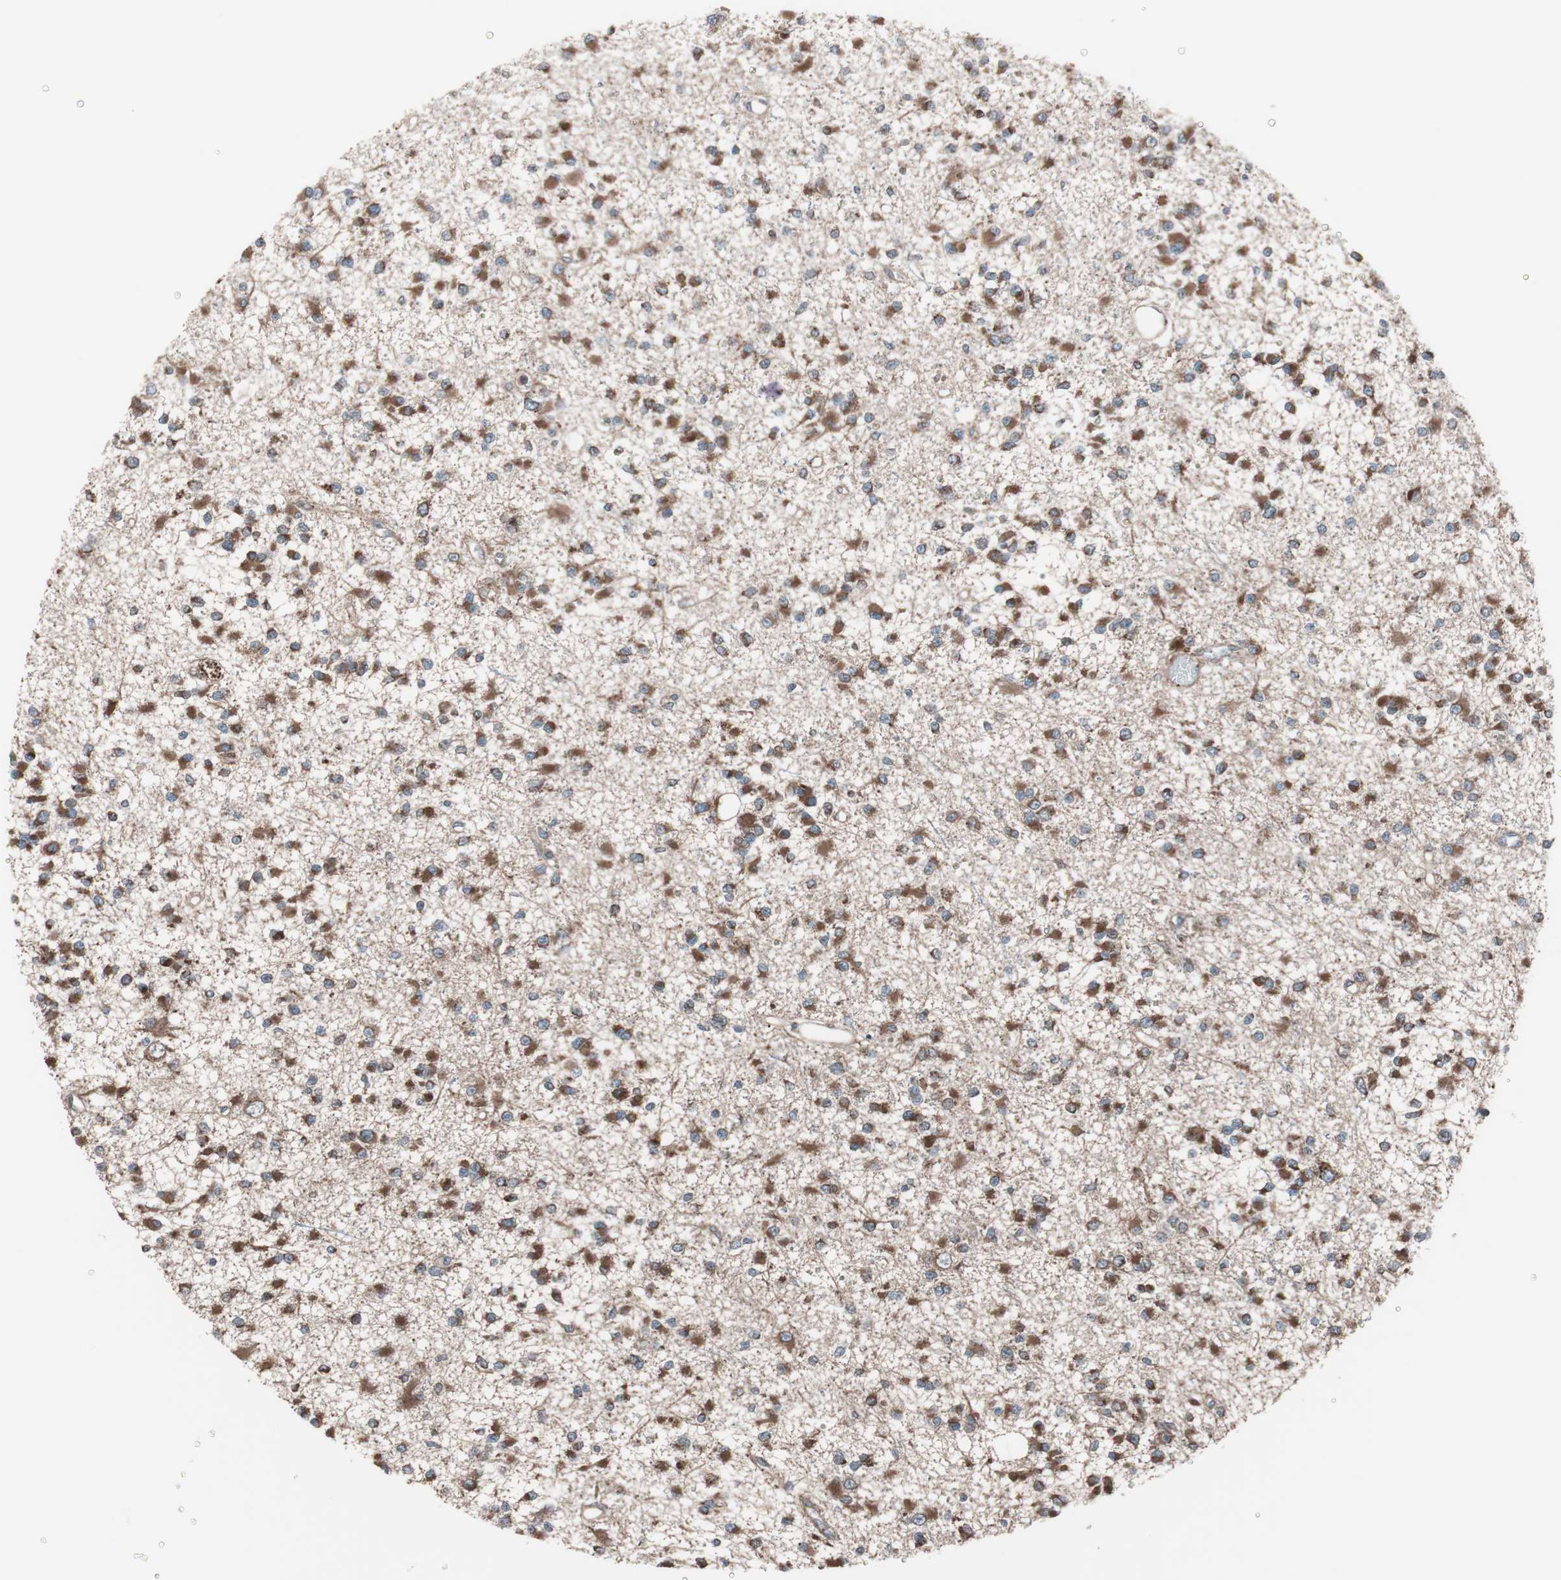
{"staining": {"intensity": "strong", "quantity": ">75%", "location": "cytoplasmic/membranous"}, "tissue": "glioma", "cell_type": "Tumor cells", "image_type": "cancer", "snomed": [{"axis": "morphology", "description": "Glioma, malignant, Low grade"}, {"axis": "topography", "description": "Brain"}], "caption": "Glioma was stained to show a protein in brown. There is high levels of strong cytoplasmic/membranous positivity in approximately >75% of tumor cells.", "gene": "SEC31A", "patient": {"sex": "female", "age": 22}}